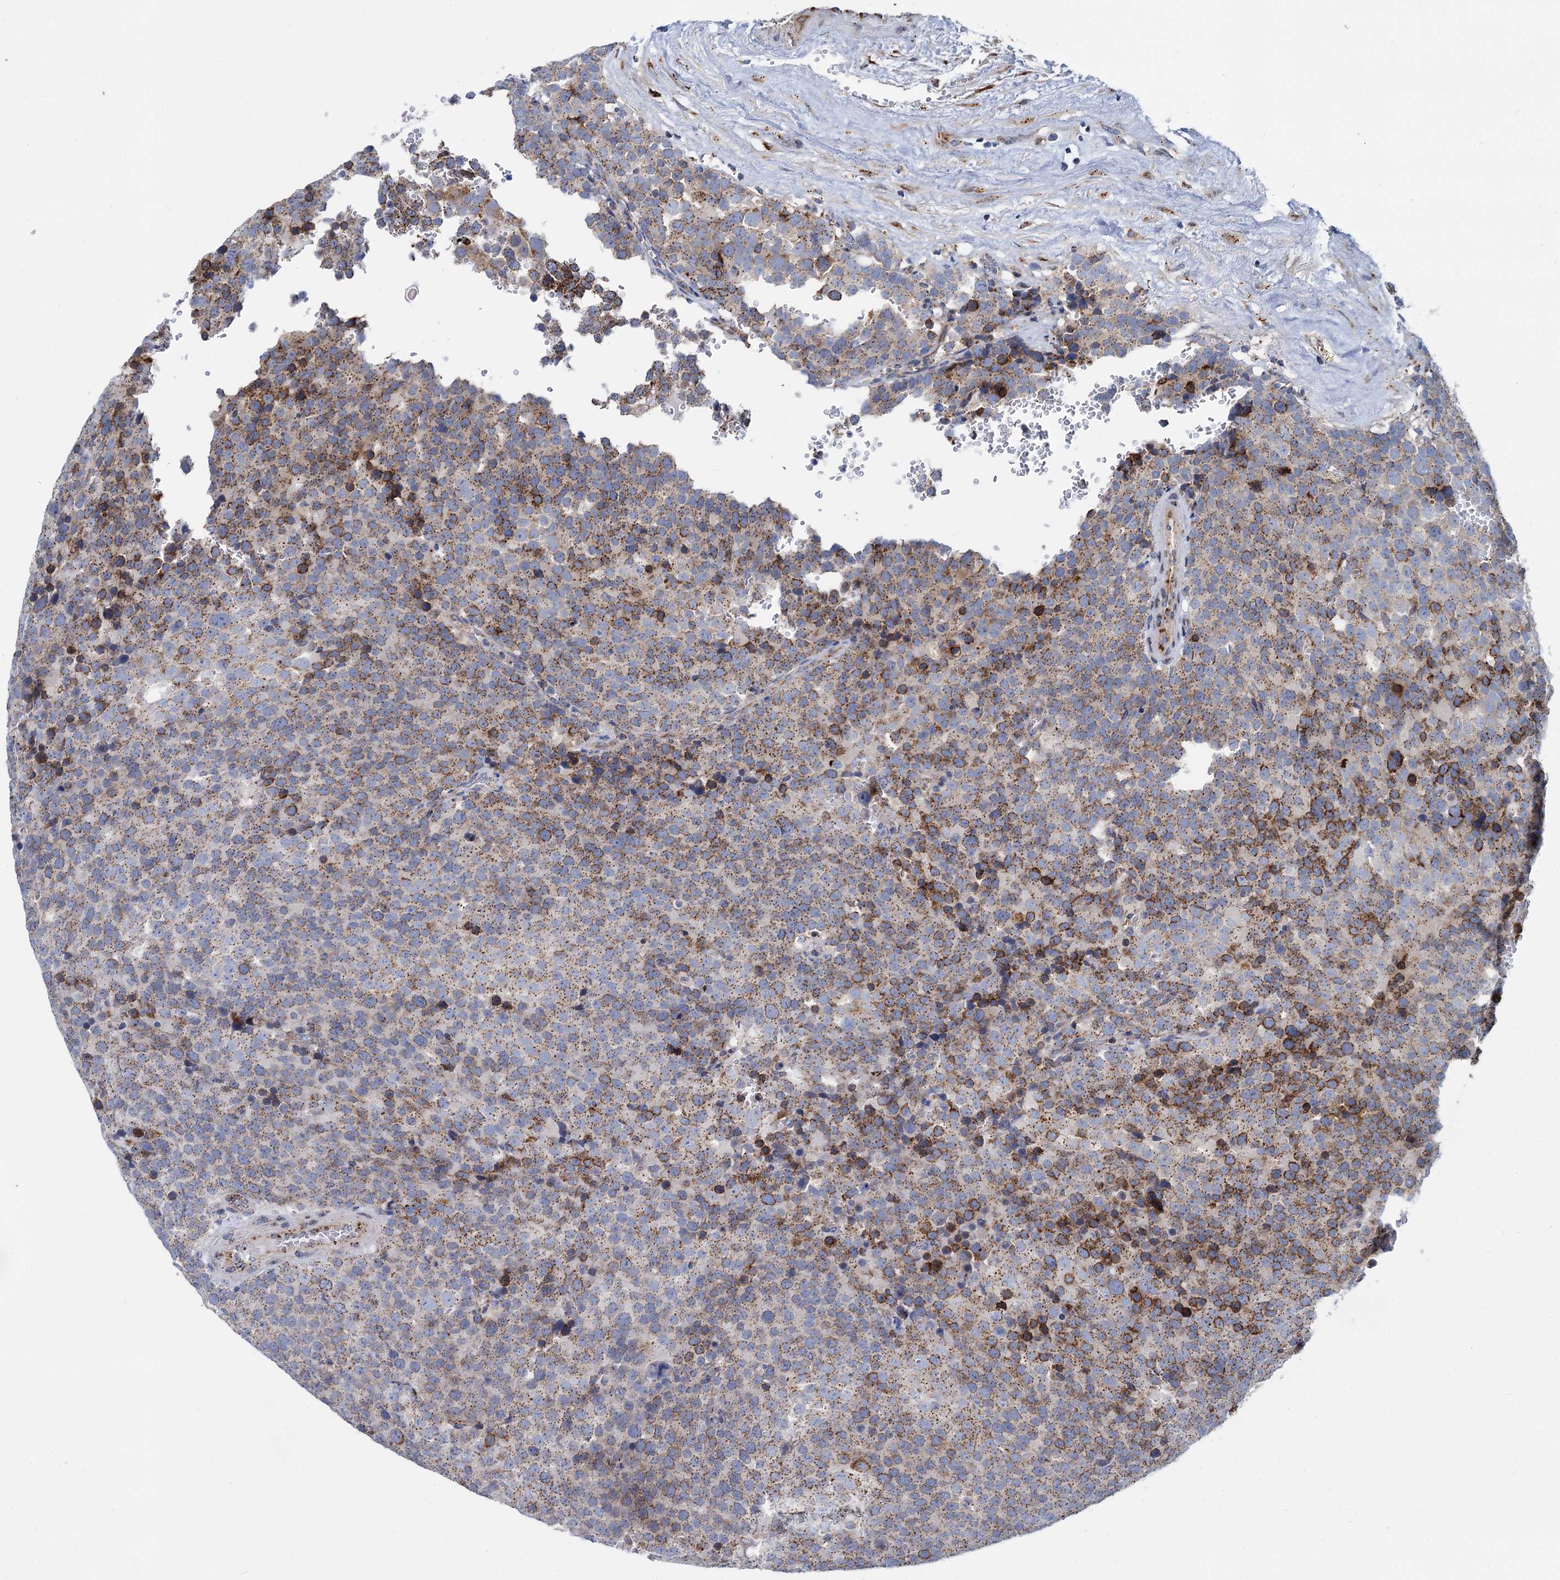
{"staining": {"intensity": "moderate", "quantity": ">75%", "location": "cytoplasmic/membranous"}, "tissue": "testis cancer", "cell_type": "Tumor cells", "image_type": "cancer", "snomed": [{"axis": "morphology", "description": "Seminoma, NOS"}, {"axis": "topography", "description": "Testis"}], "caption": "A medium amount of moderate cytoplasmic/membranous staining is identified in about >75% of tumor cells in testis cancer tissue.", "gene": "SUPT20H", "patient": {"sex": "male", "age": 71}}